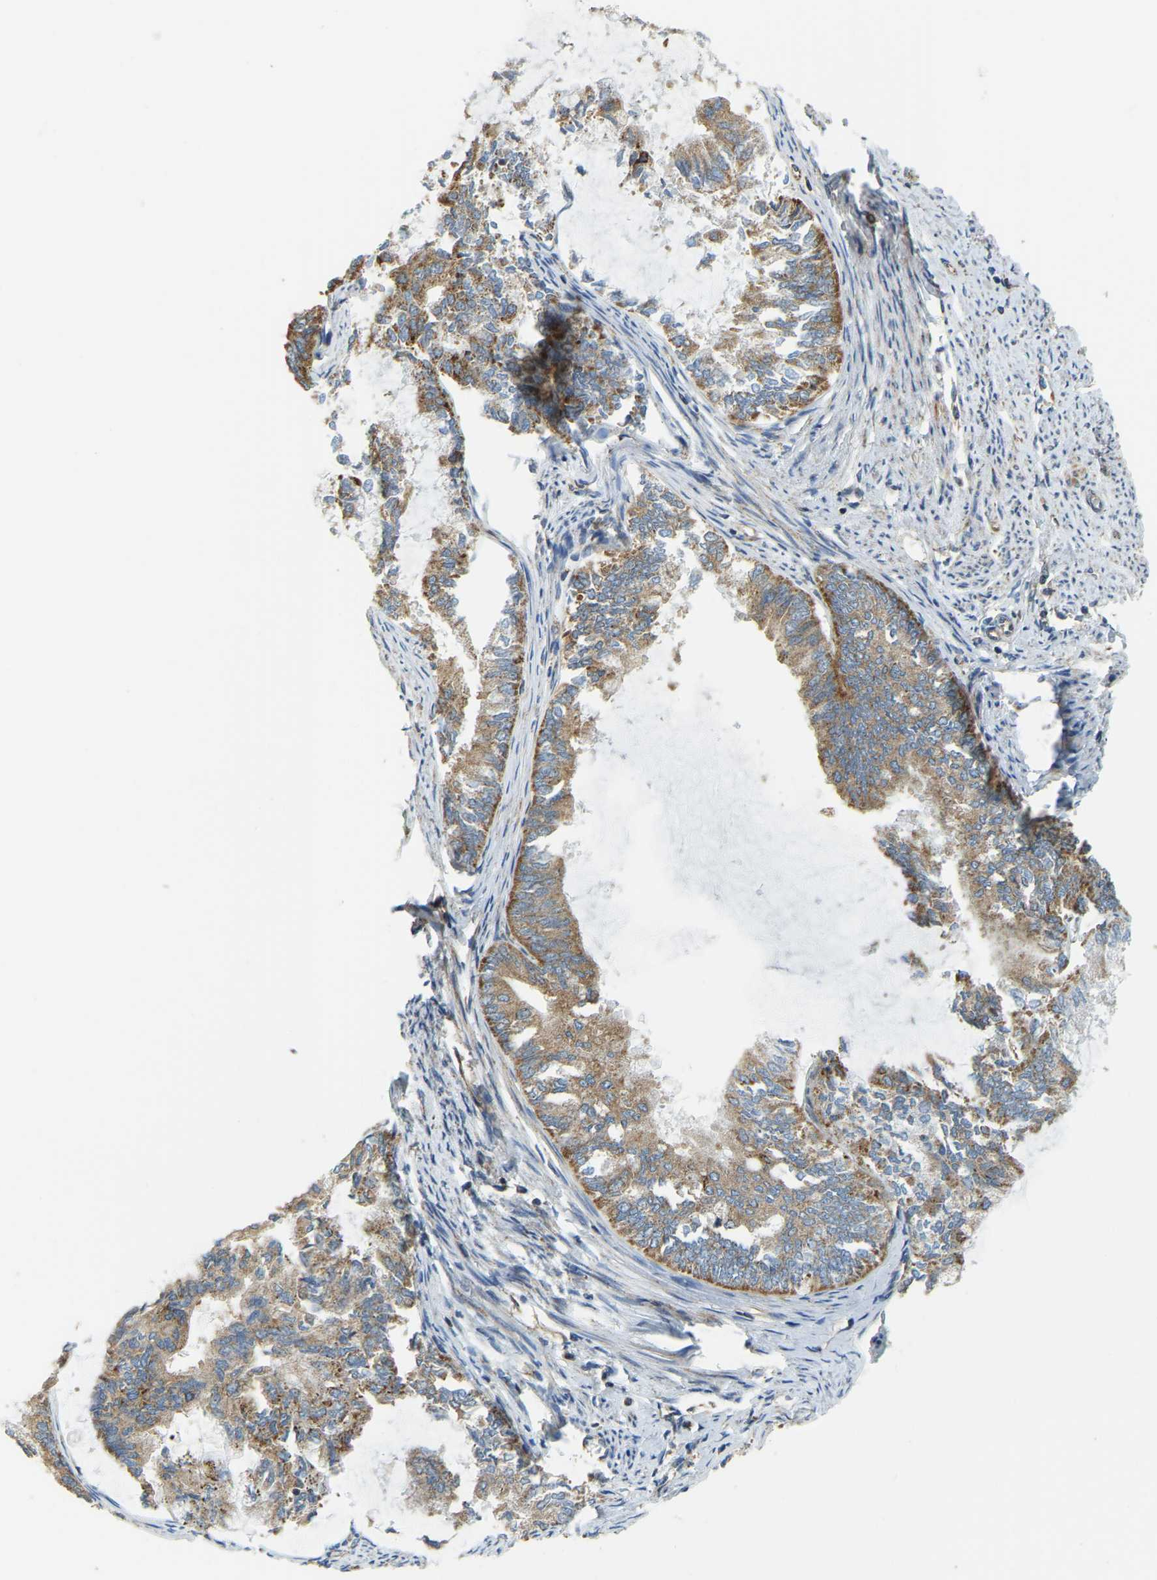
{"staining": {"intensity": "moderate", "quantity": ">75%", "location": "cytoplasmic/membranous"}, "tissue": "endometrial cancer", "cell_type": "Tumor cells", "image_type": "cancer", "snomed": [{"axis": "morphology", "description": "Adenocarcinoma, NOS"}, {"axis": "topography", "description": "Endometrium"}], "caption": "Immunohistochemistry (IHC) of adenocarcinoma (endometrial) displays medium levels of moderate cytoplasmic/membranous expression in approximately >75% of tumor cells.", "gene": "PSMD7", "patient": {"sex": "female", "age": 86}}